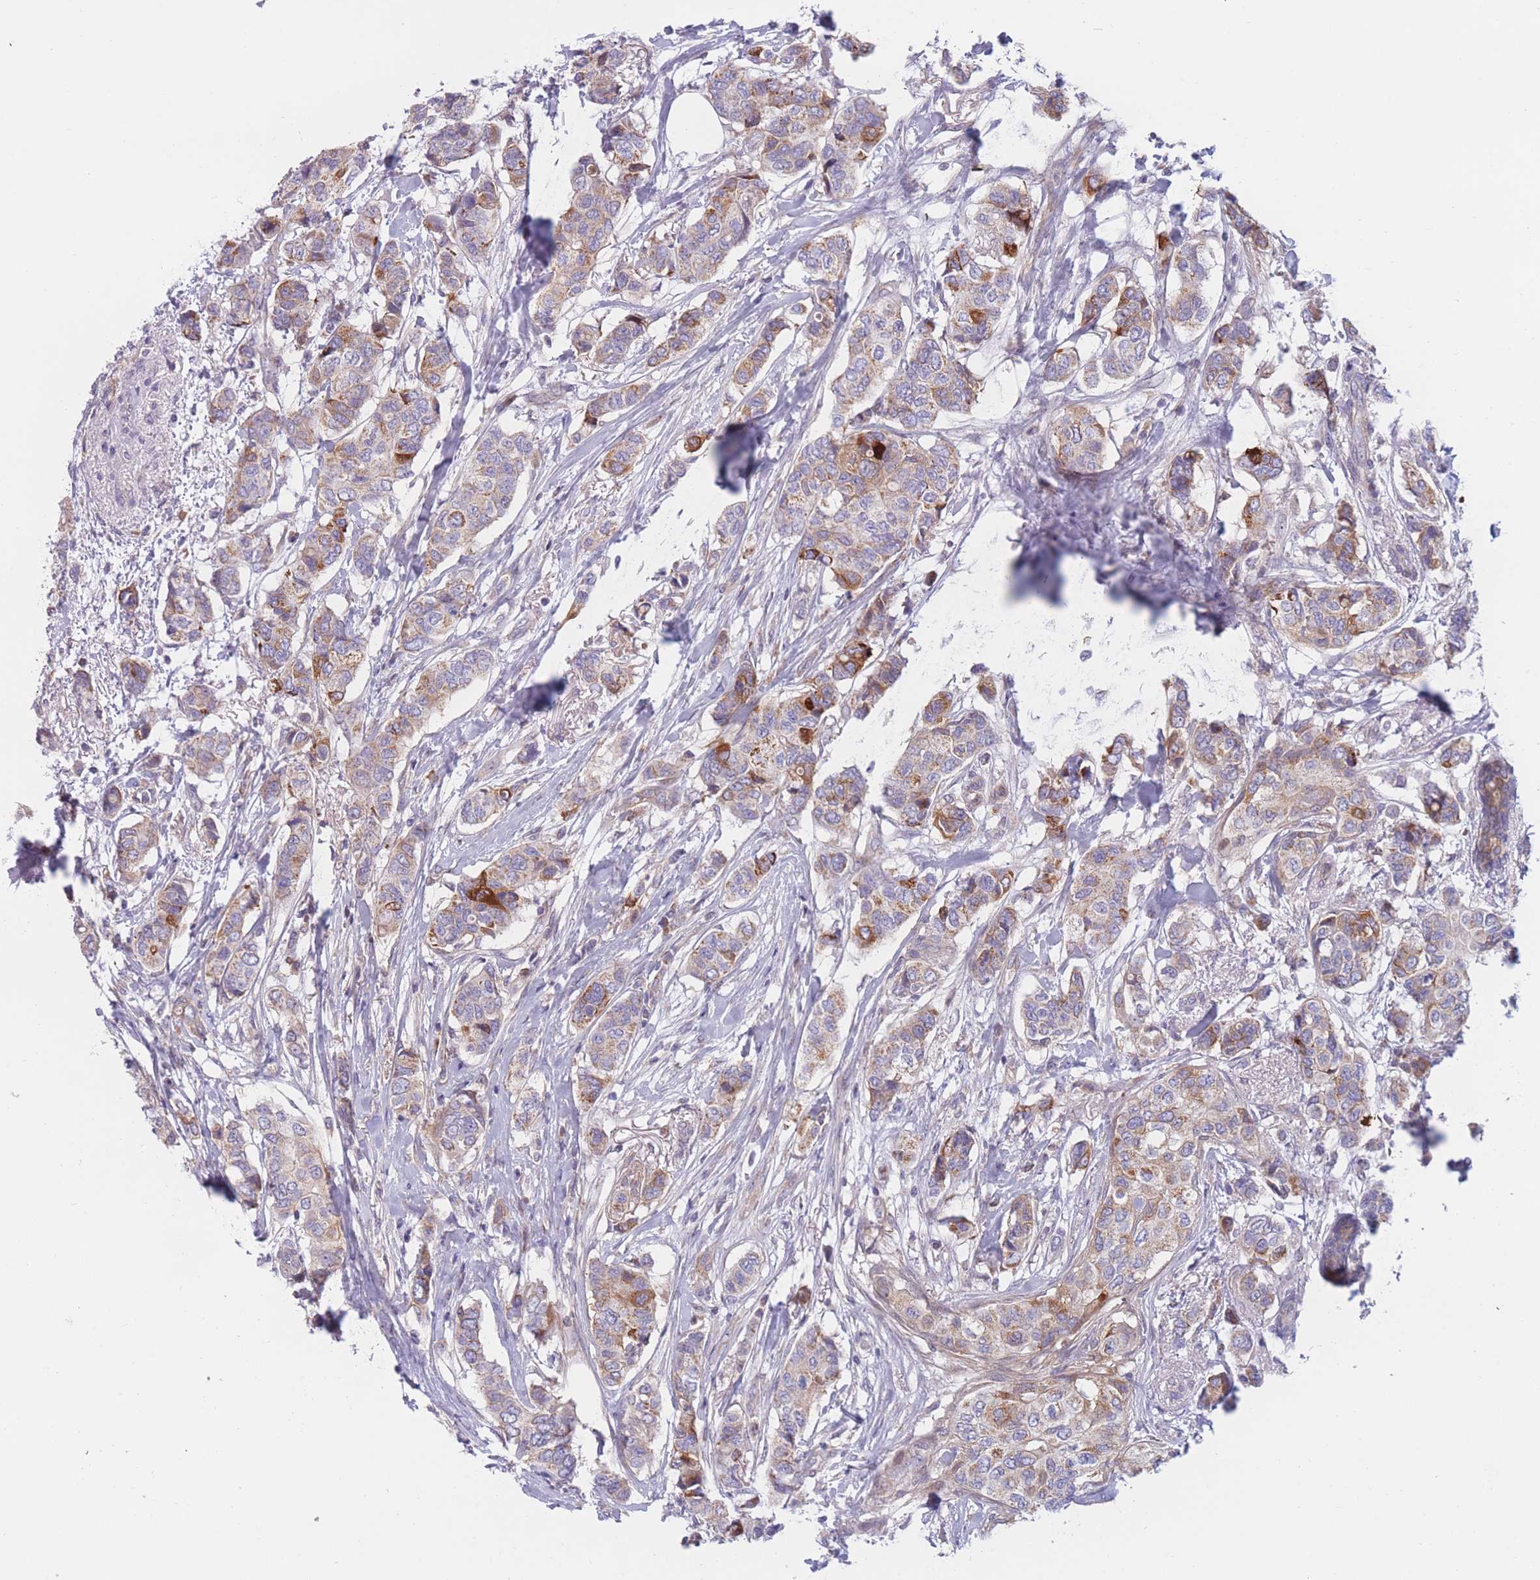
{"staining": {"intensity": "moderate", "quantity": "25%-75%", "location": "cytoplasmic/membranous"}, "tissue": "breast cancer", "cell_type": "Tumor cells", "image_type": "cancer", "snomed": [{"axis": "morphology", "description": "Lobular carcinoma"}, {"axis": "topography", "description": "Breast"}], "caption": "Breast lobular carcinoma stained with a protein marker exhibits moderate staining in tumor cells.", "gene": "PDE4A", "patient": {"sex": "female", "age": 51}}